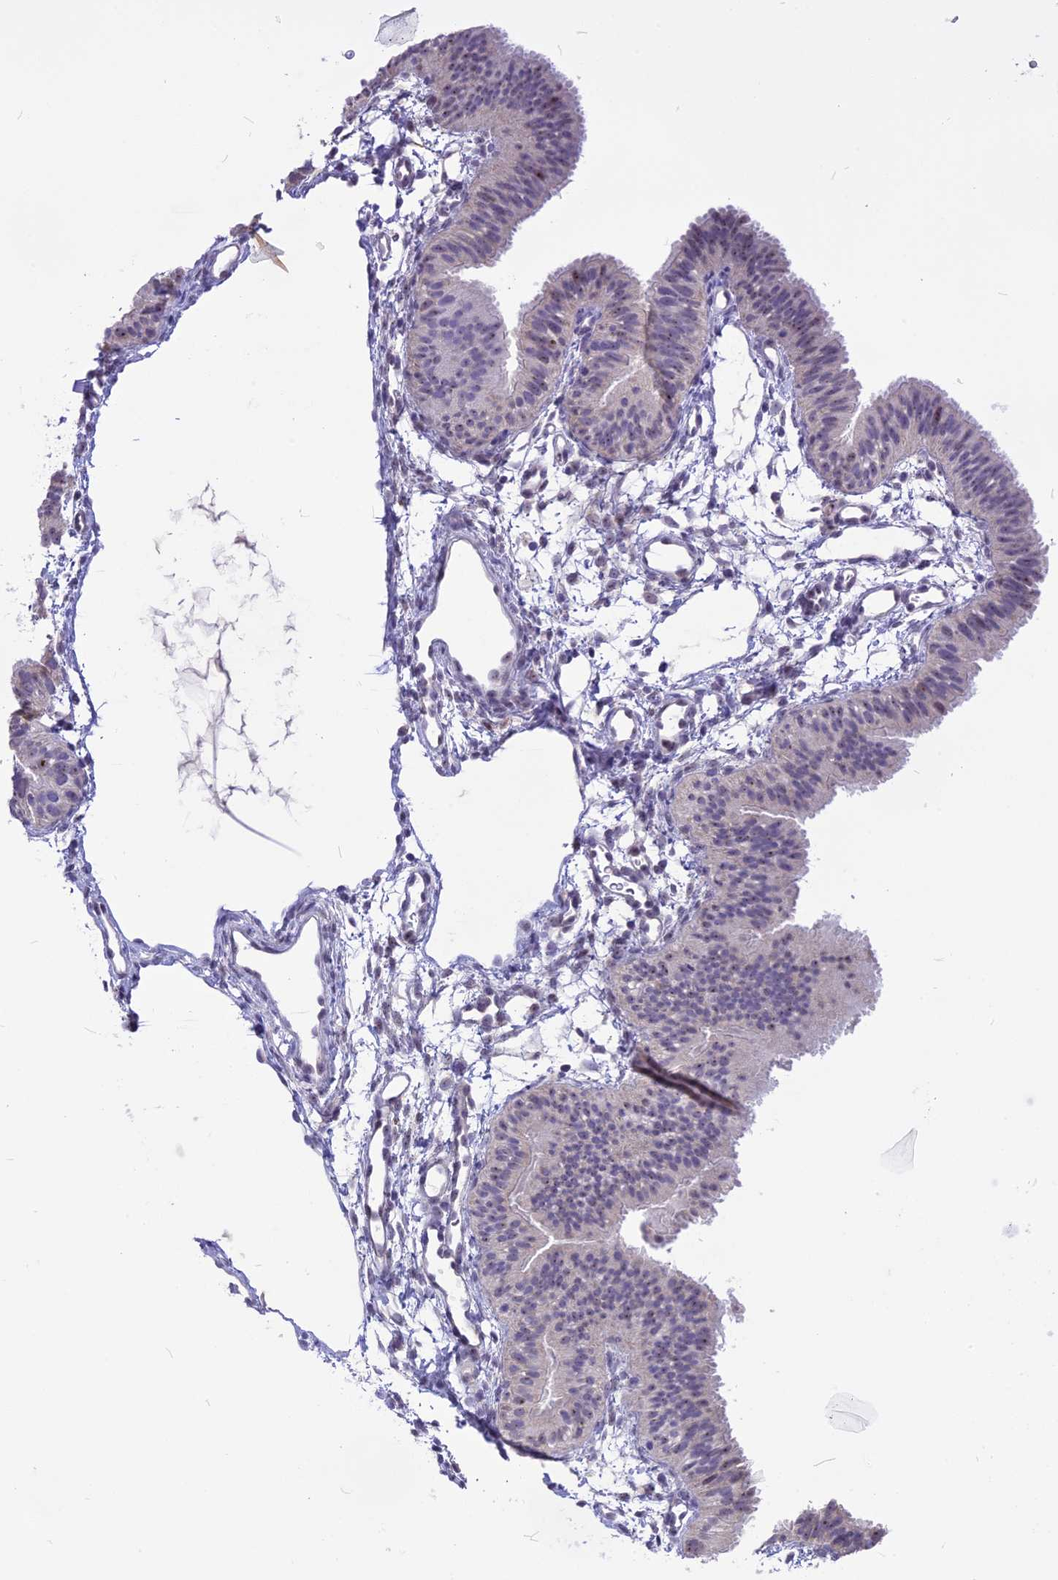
{"staining": {"intensity": "moderate", "quantity": "25%-75%", "location": "nuclear"}, "tissue": "fallopian tube", "cell_type": "Glandular cells", "image_type": "normal", "snomed": [{"axis": "morphology", "description": "Normal tissue, NOS"}, {"axis": "topography", "description": "Fallopian tube"}], "caption": "The immunohistochemical stain labels moderate nuclear staining in glandular cells of unremarkable fallopian tube. (DAB IHC with brightfield microscopy, high magnification).", "gene": "CMSS1", "patient": {"sex": "female", "age": 35}}